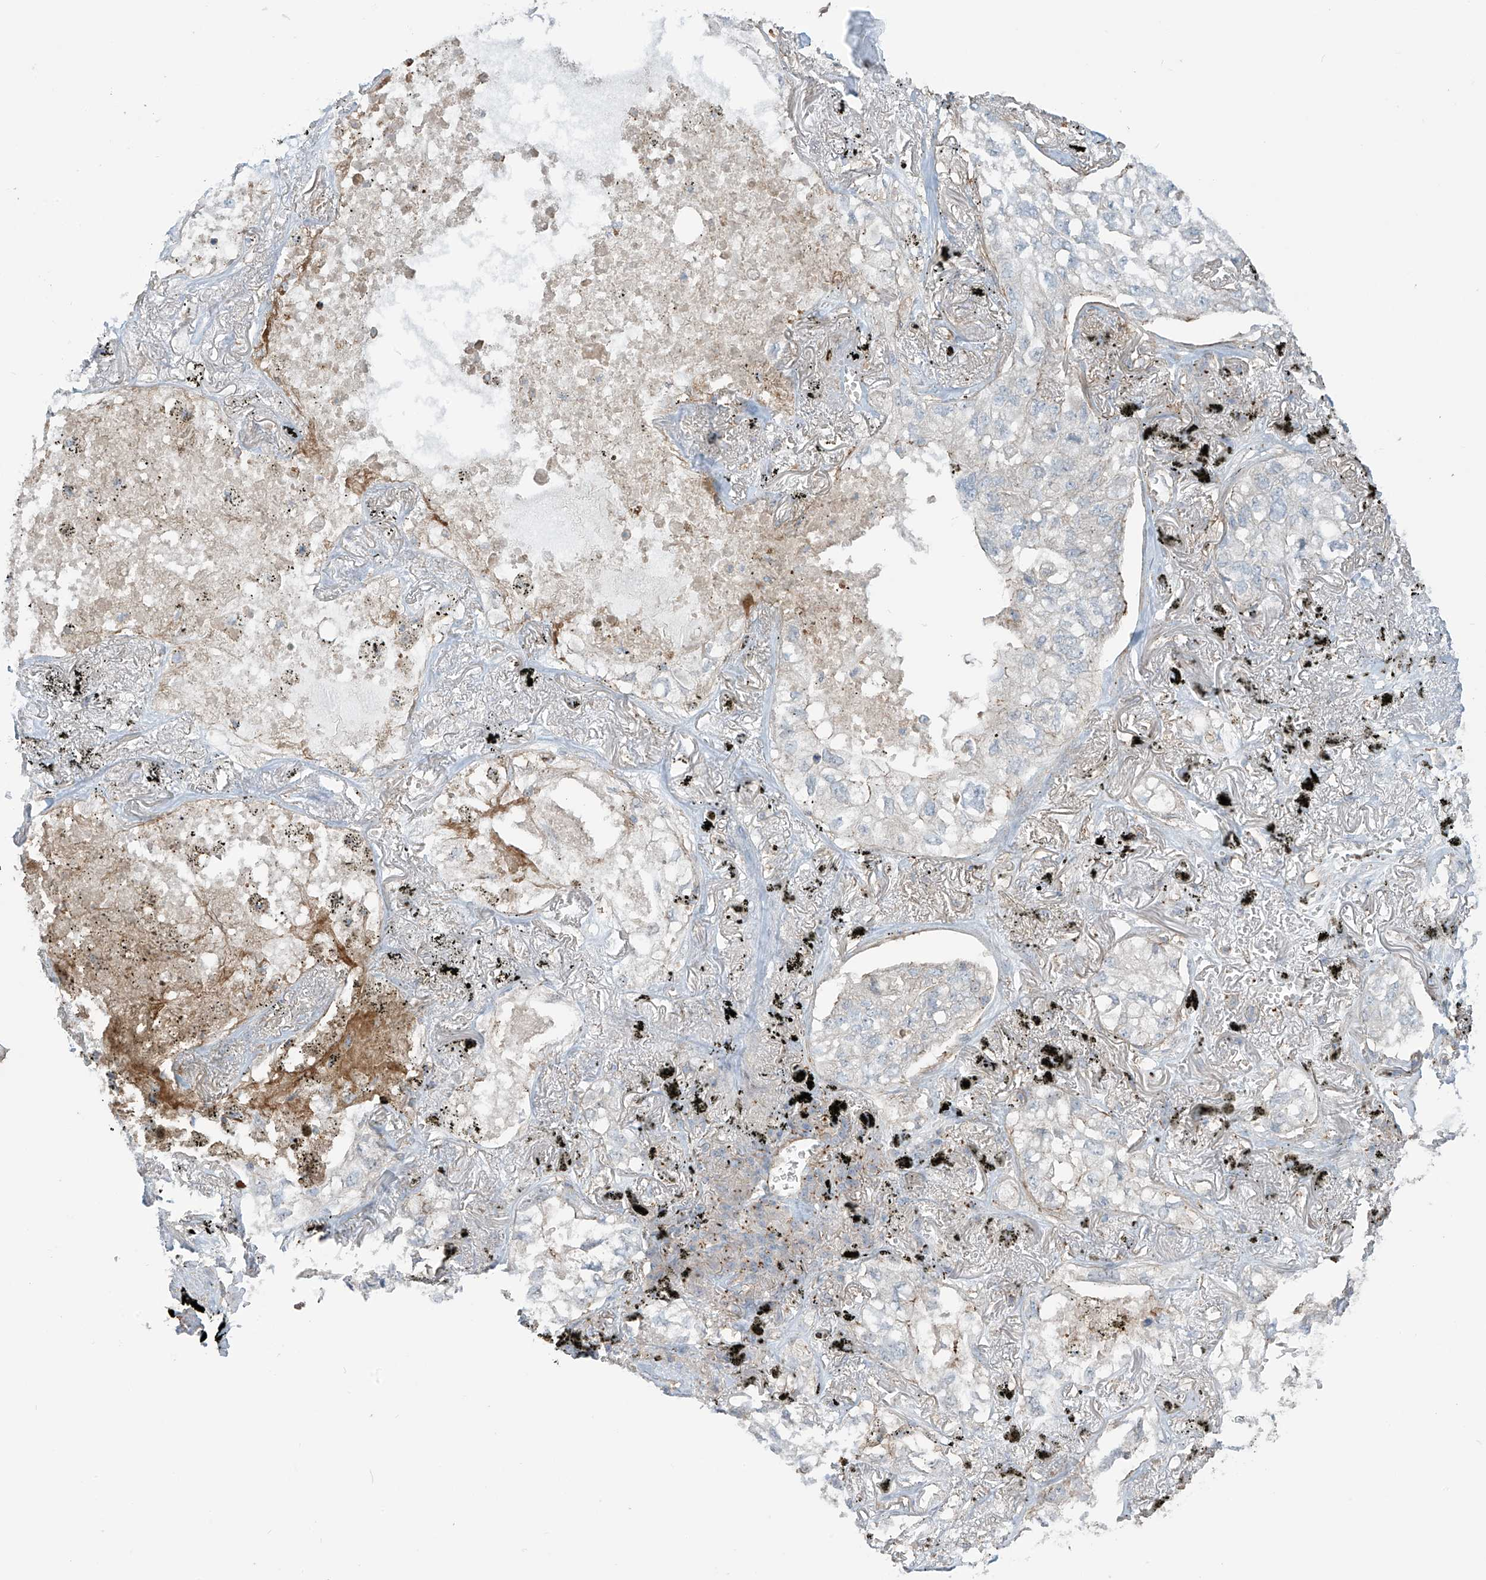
{"staining": {"intensity": "negative", "quantity": "none", "location": "none"}, "tissue": "lung cancer", "cell_type": "Tumor cells", "image_type": "cancer", "snomed": [{"axis": "morphology", "description": "Adenocarcinoma, NOS"}, {"axis": "topography", "description": "Lung"}], "caption": "Tumor cells show no significant positivity in adenocarcinoma (lung).", "gene": "SLC9A2", "patient": {"sex": "male", "age": 65}}